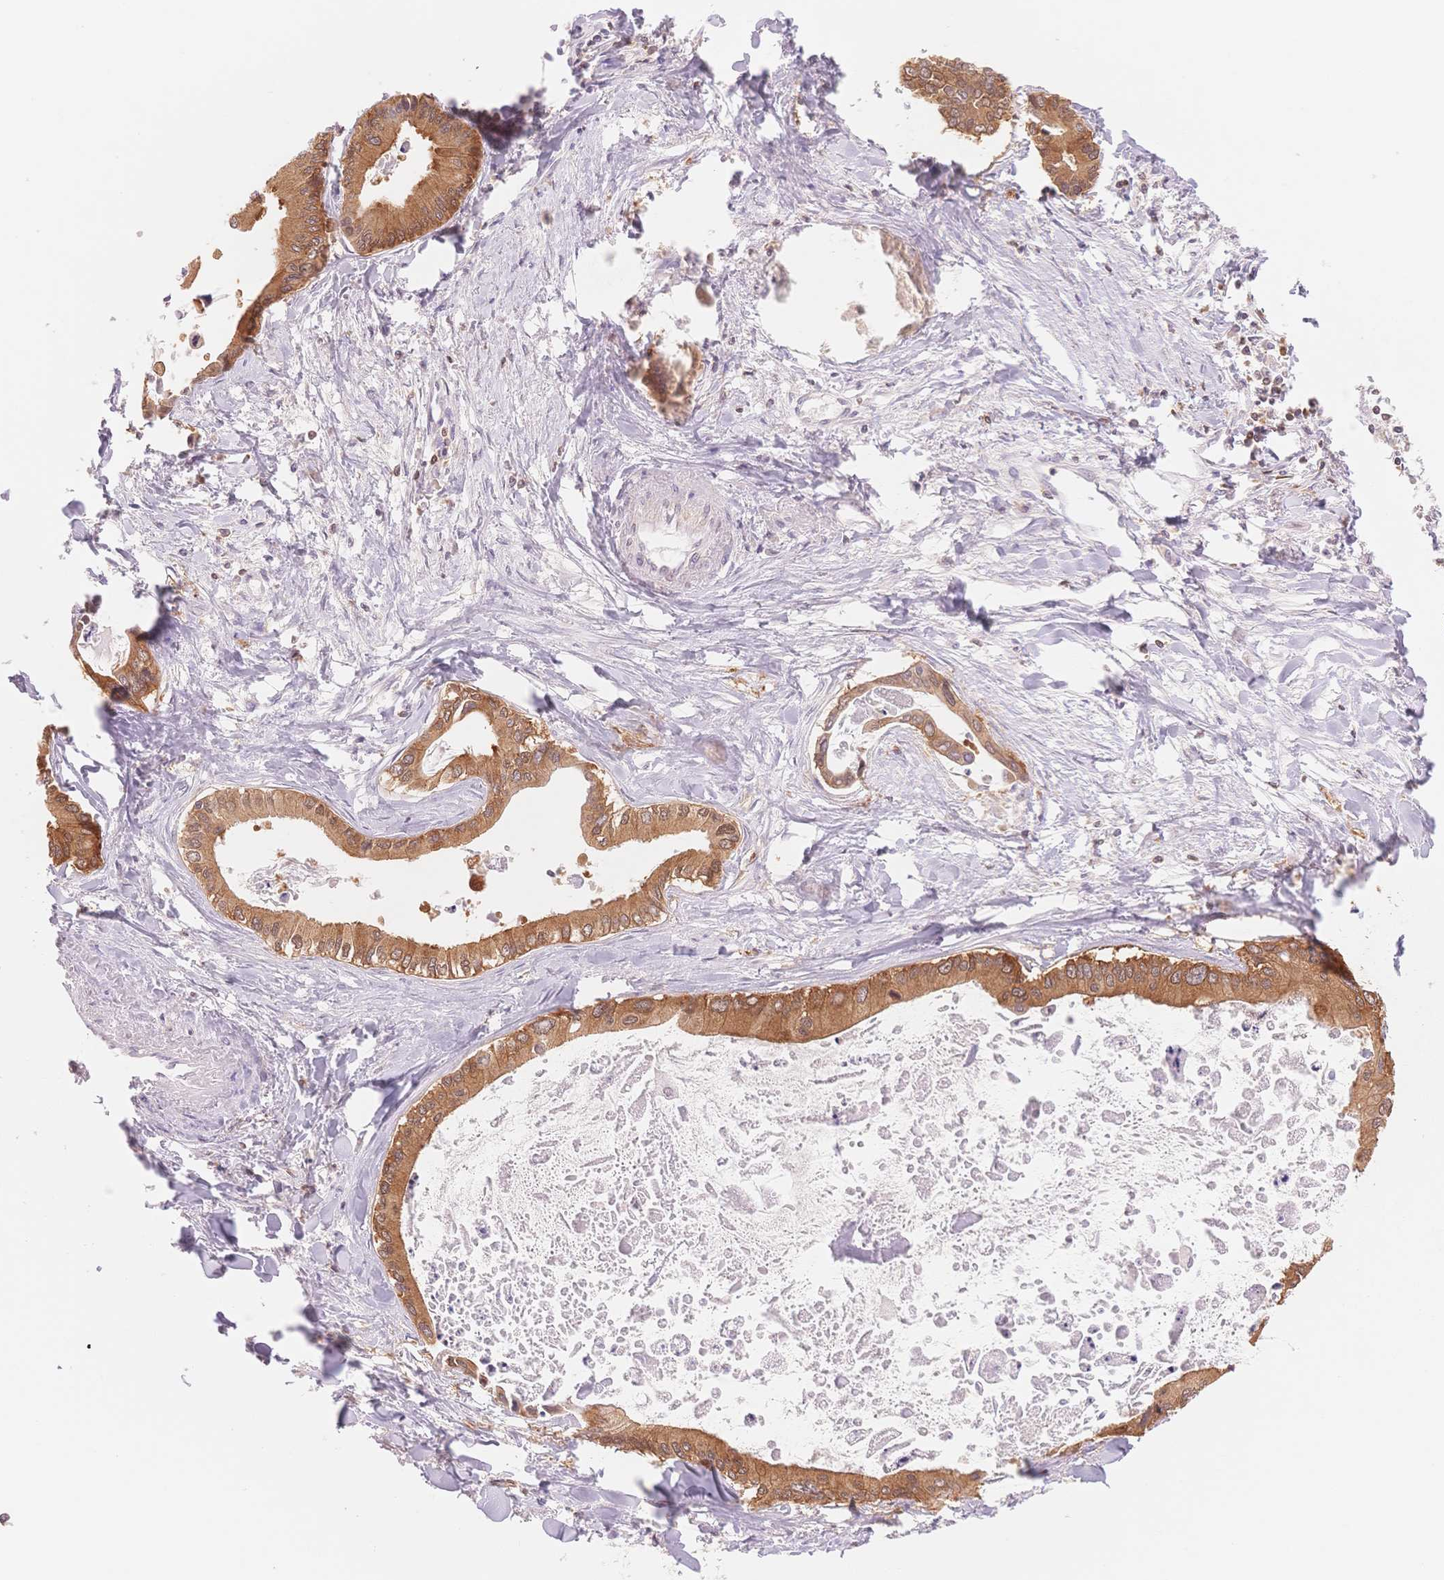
{"staining": {"intensity": "moderate", "quantity": ">75%", "location": "cytoplasmic/membranous"}, "tissue": "liver cancer", "cell_type": "Tumor cells", "image_type": "cancer", "snomed": [{"axis": "morphology", "description": "Cholangiocarcinoma"}, {"axis": "topography", "description": "Liver"}], "caption": "The micrograph displays immunohistochemical staining of liver cholangiocarcinoma. There is moderate cytoplasmic/membranous staining is identified in about >75% of tumor cells. Using DAB (3,3'-diaminobenzidine) (brown) and hematoxylin (blue) stains, captured at high magnification using brightfield microscopy.", "gene": "STK39", "patient": {"sex": "male", "age": 66}}